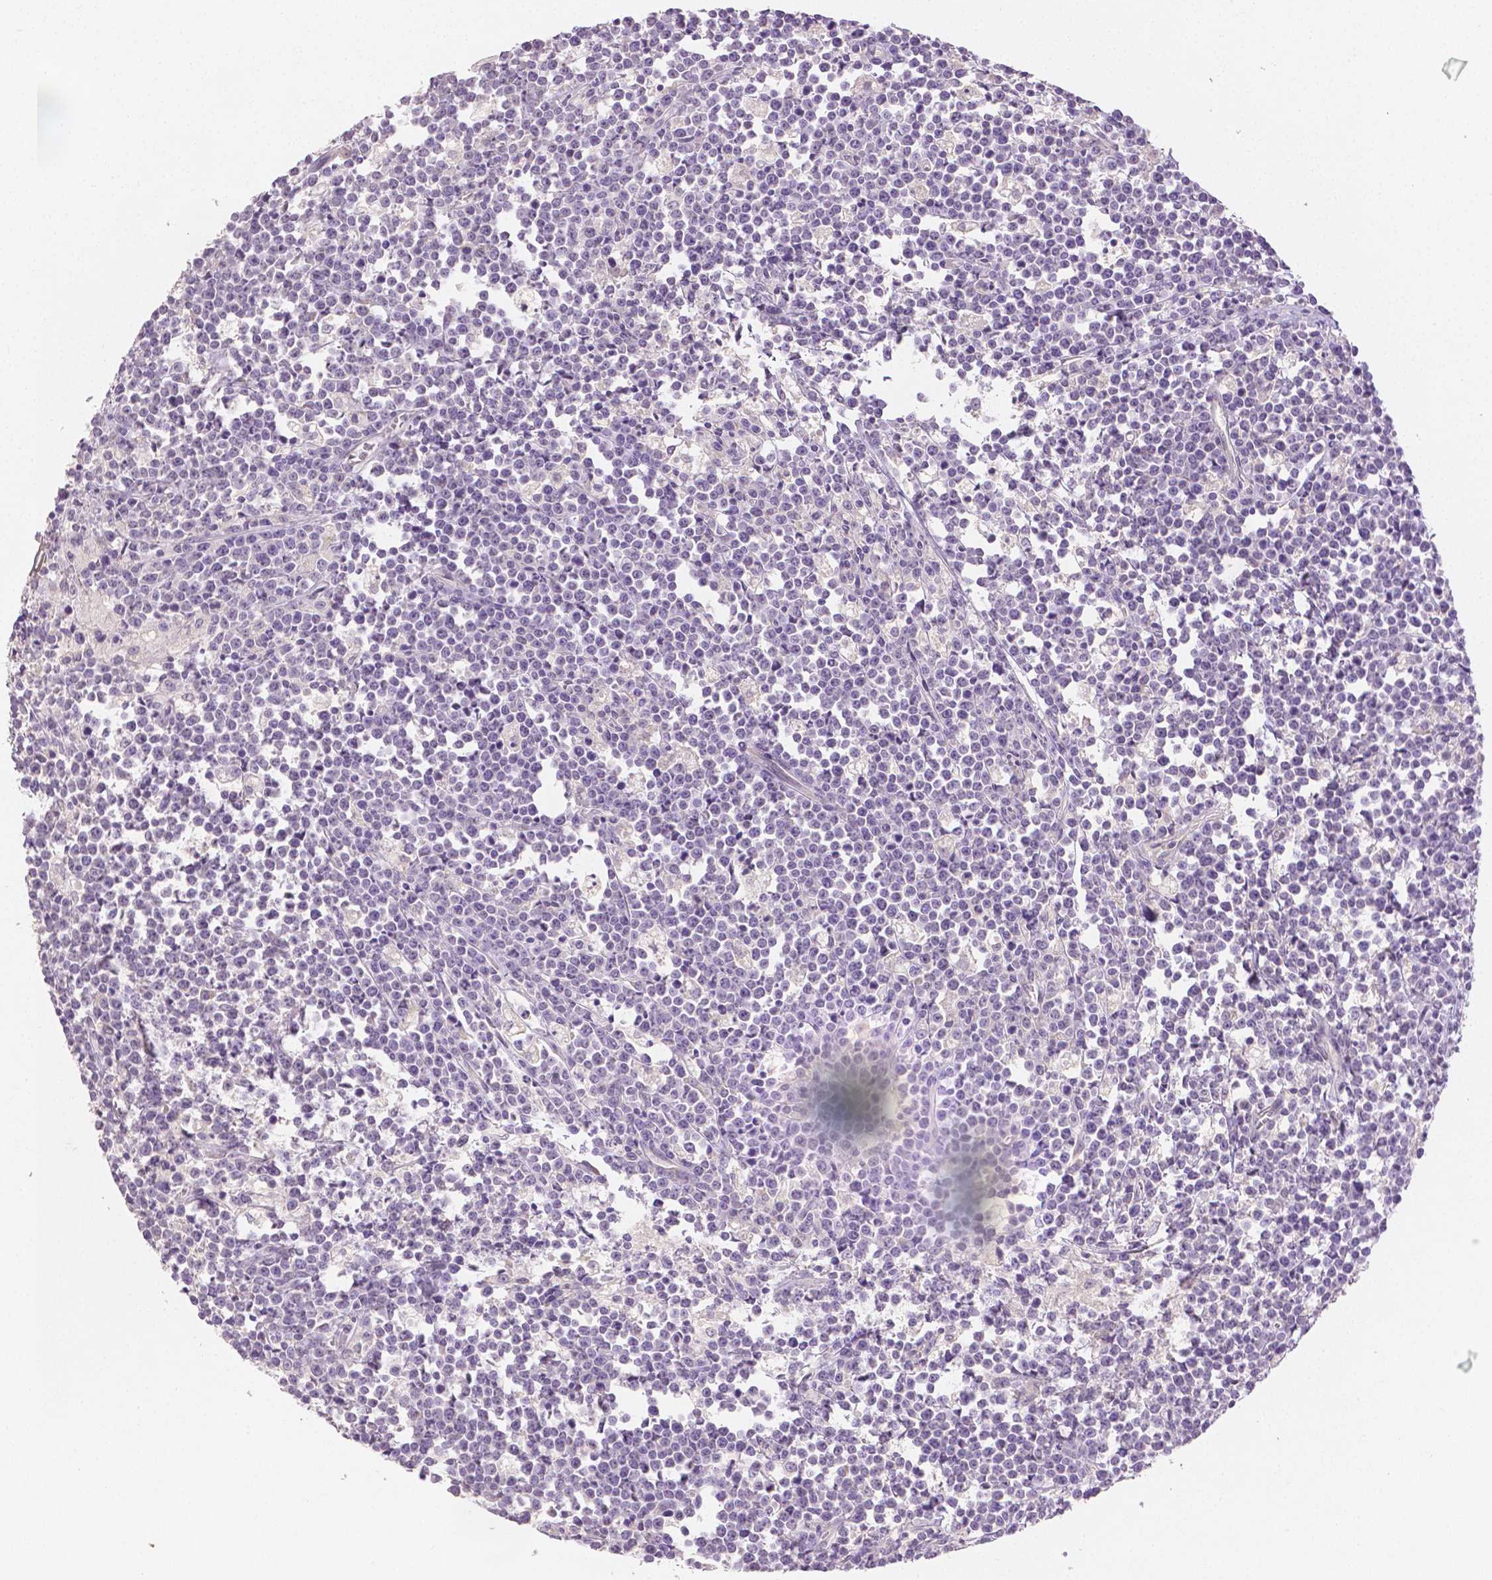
{"staining": {"intensity": "negative", "quantity": "none", "location": "none"}, "tissue": "lymphoma", "cell_type": "Tumor cells", "image_type": "cancer", "snomed": [{"axis": "morphology", "description": "Malignant lymphoma, non-Hodgkin's type, High grade"}, {"axis": "topography", "description": "Small intestine"}], "caption": "There is no significant positivity in tumor cells of lymphoma. (Stains: DAB IHC with hematoxylin counter stain, Microscopy: brightfield microscopy at high magnification).", "gene": "TGM1", "patient": {"sex": "female", "age": 56}}